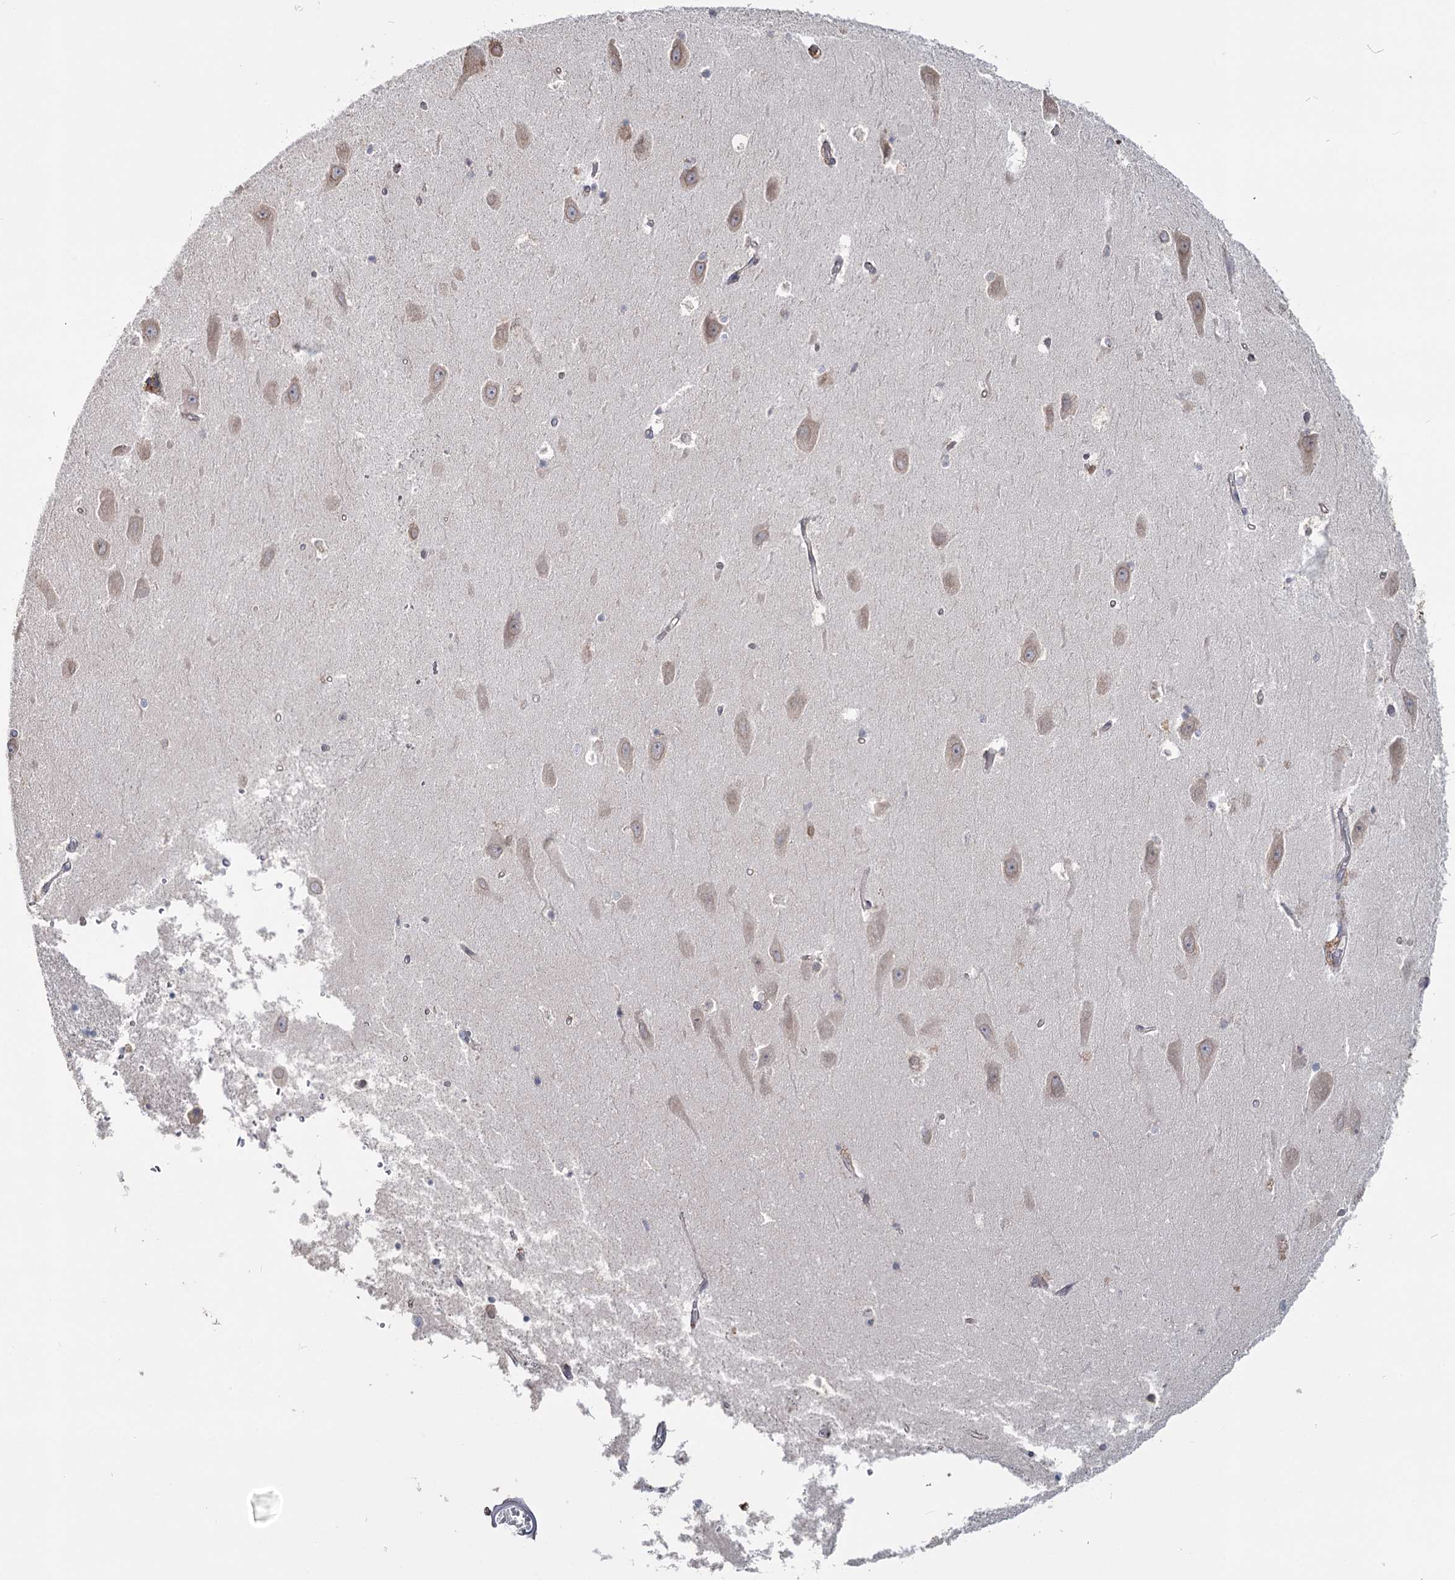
{"staining": {"intensity": "negative", "quantity": "none", "location": "none"}, "tissue": "hippocampus", "cell_type": "Glial cells", "image_type": "normal", "snomed": [{"axis": "morphology", "description": "Normal tissue, NOS"}, {"axis": "topography", "description": "Hippocampus"}], "caption": "Glial cells are negative for protein expression in normal human hippocampus.", "gene": "ZCCHC9", "patient": {"sex": "male", "age": 45}}